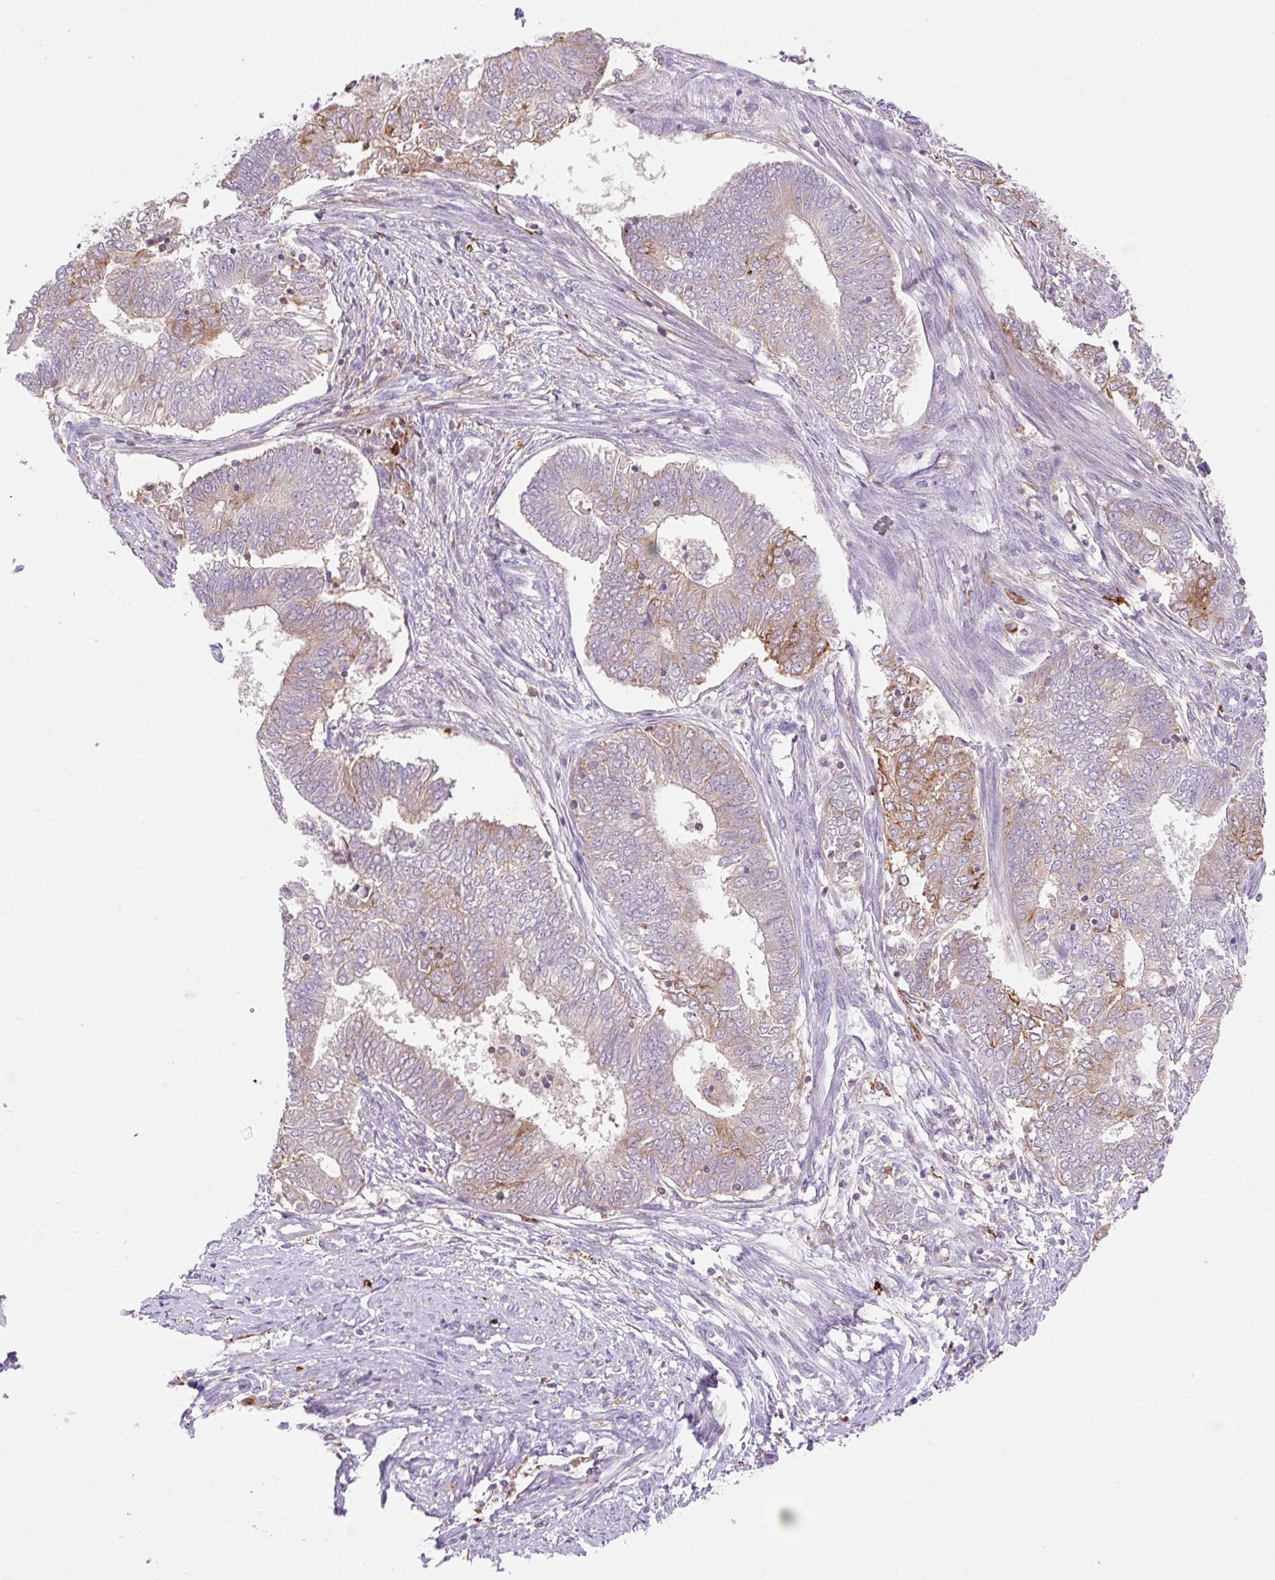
{"staining": {"intensity": "moderate", "quantity": "<25%", "location": "cytoplasmic/membranous"}, "tissue": "endometrial cancer", "cell_type": "Tumor cells", "image_type": "cancer", "snomed": [{"axis": "morphology", "description": "Adenocarcinoma, NOS"}, {"axis": "topography", "description": "Endometrium"}], "caption": "Immunohistochemical staining of human endometrial adenocarcinoma displays low levels of moderate cytoplasmic/membranous protein positivity in approximately <25% of tumor cells.", "gene": "TDRD15", "patient": {"sex": "female", "age": 62}}